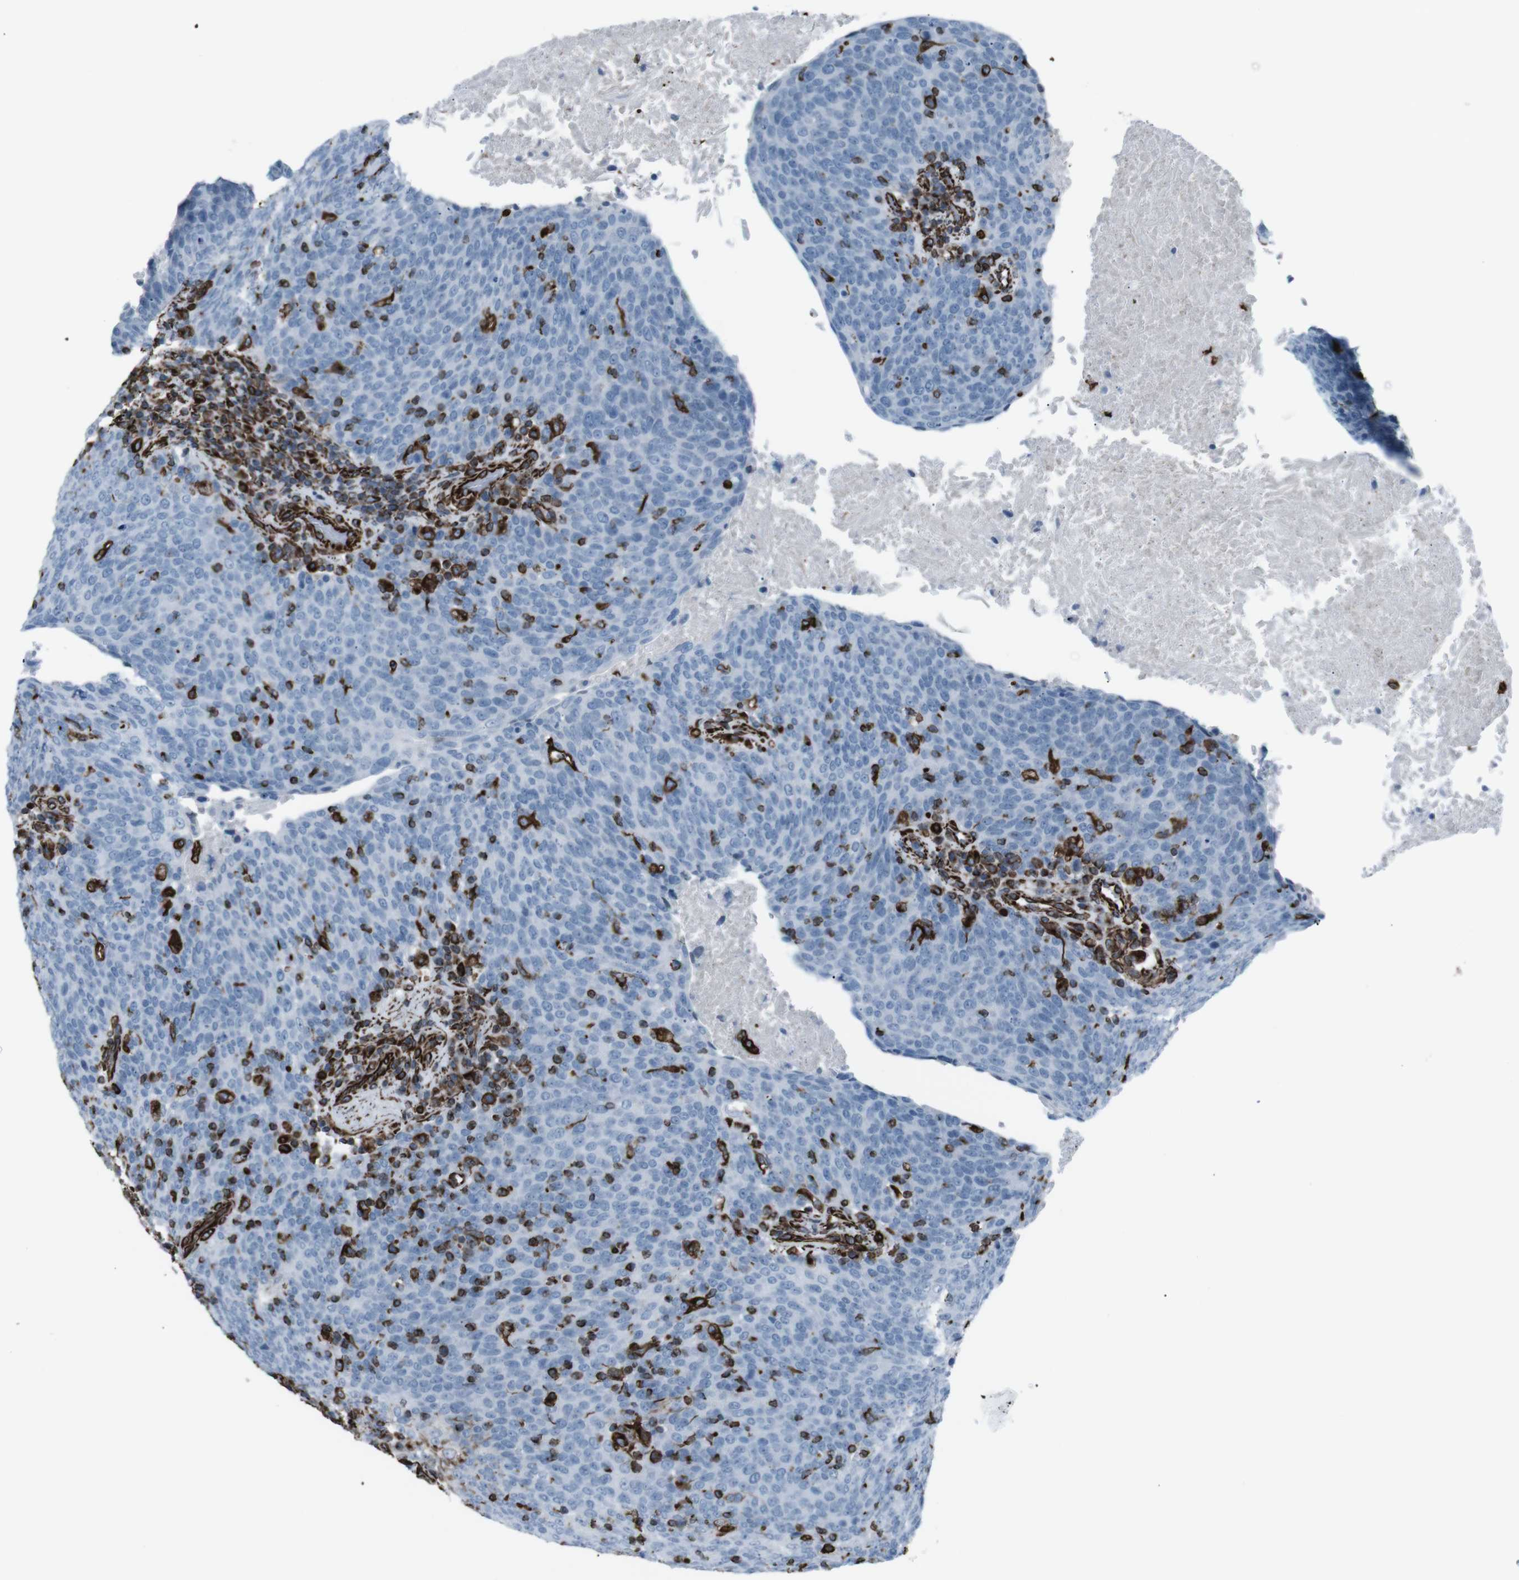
{"staining": {"intensity": "negative", "quantity": "none", "location": "none"}, "tissue": "head and neck cancer", "cell_type": "Tumor cells", "image_type": "cancer", "snomed": [{"axis": "morphology", "description": "Squamous cell carcinoma, NOS"}, {"axis": "morphology", "description": "Squamous cell carcinoma, metastatic, NOS"}, {"axis": "topography", "description": "Lymph node"}, {"axis": "topography", "description": "Head-Neck"}], "caption": "There is no significant staining in tumor cells of head and neck metastatic squamous cell carcinoma. (DAB immunohistochemistry visualized using brightfield microscopy, high magnification).", "gene": "ZDHHC6", "patient": {"sex": "male", "age": 62}}